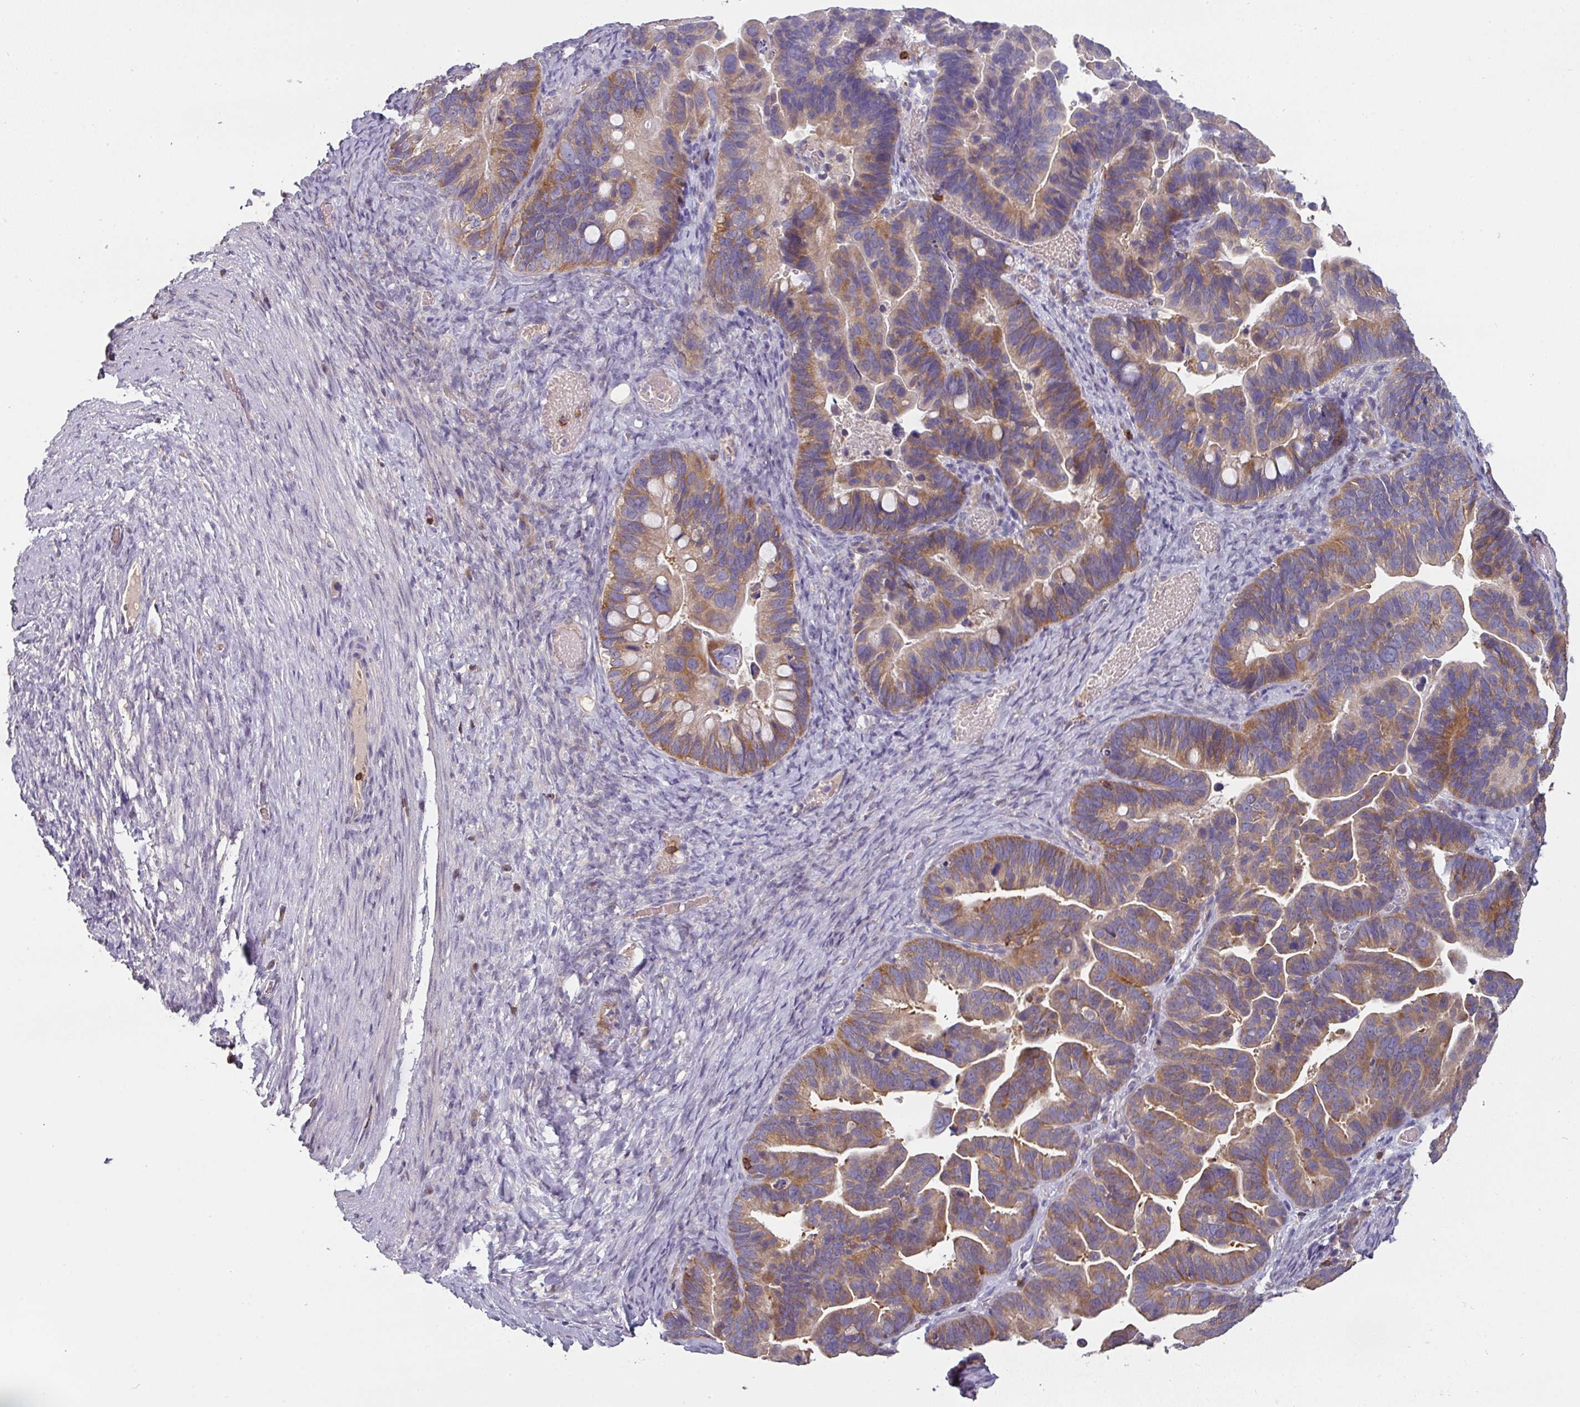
{"staining": {"intensity": "moderate", "quantity": "25%-75%", "location": "cytoplasmic/membranous"}, "tissue": "ovarian cancer", "cell_type": "Tumor cells", "image_type": "cancer", "snomed": [{"axis": "morphology", "description": "Cystadenocarcinoma, serous, NOS"}, {"axis": "topography", "description": "Ovary"}], "caption": "Approximately 25%-75% of tumor cells in human ovarian cancer show moderate cytoplasmic/membranous protein staining as visualized by brown immunohistochemical staining.", "gene": "CD3G", "patient": {"sex": "female", "age": 56}}